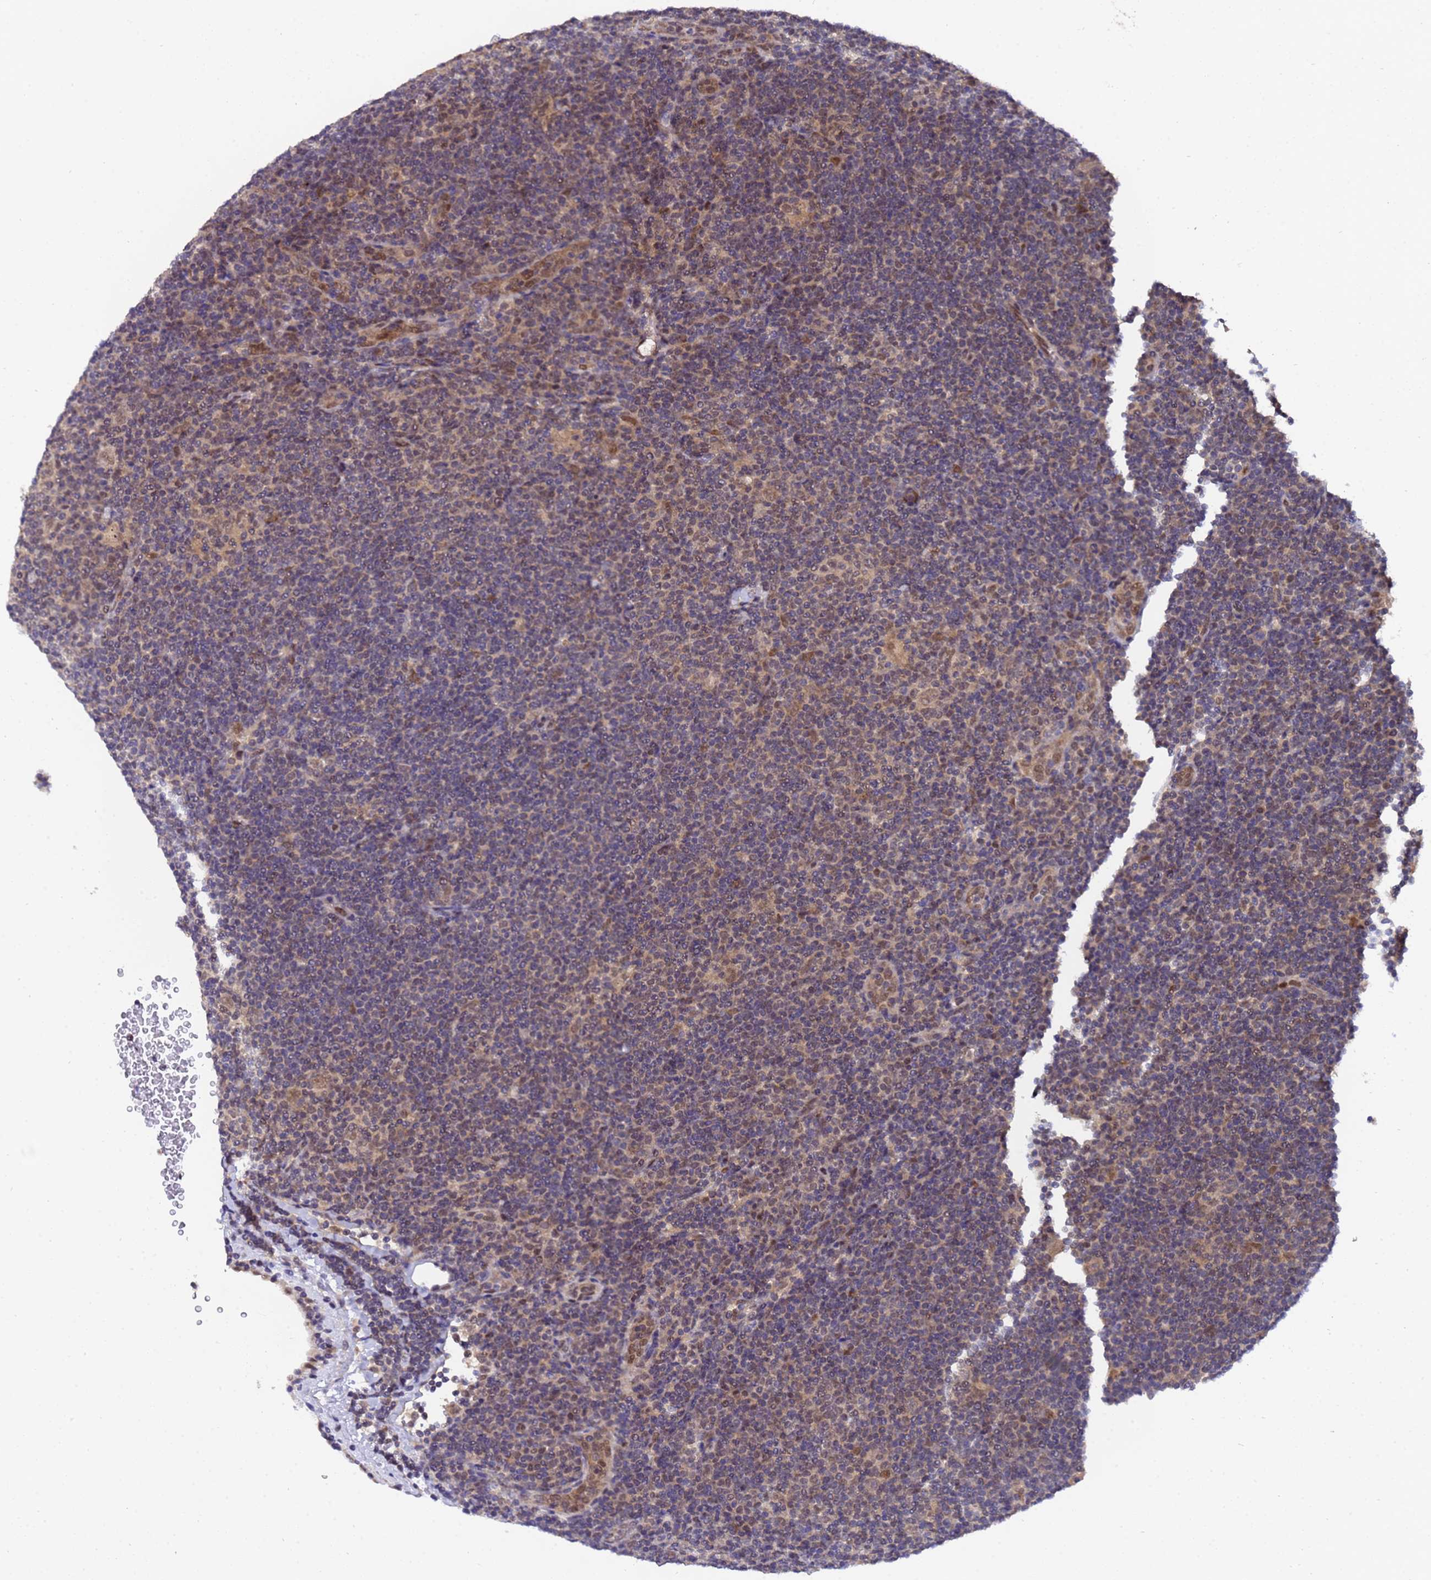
{"staining": {"intensity": "negative", "quantity": "none", "location": "none"}, "tissue": "lymphoma", "cell_type": "Tumor cells", "image_type": "cancer", "snomed": [{"axis": "morphology", "description": "Hodgkin's disease, NOS"}, {"axis": "topography", "description": "Lymph node"}], "caption": "Immunohistochemistry histopathology image of Hodgkin's disease stained for a protein (brown), which shows no expression in tumor cells.", "gene": "ANAPC13", "patient": {"sex": "female", "age": 57}}